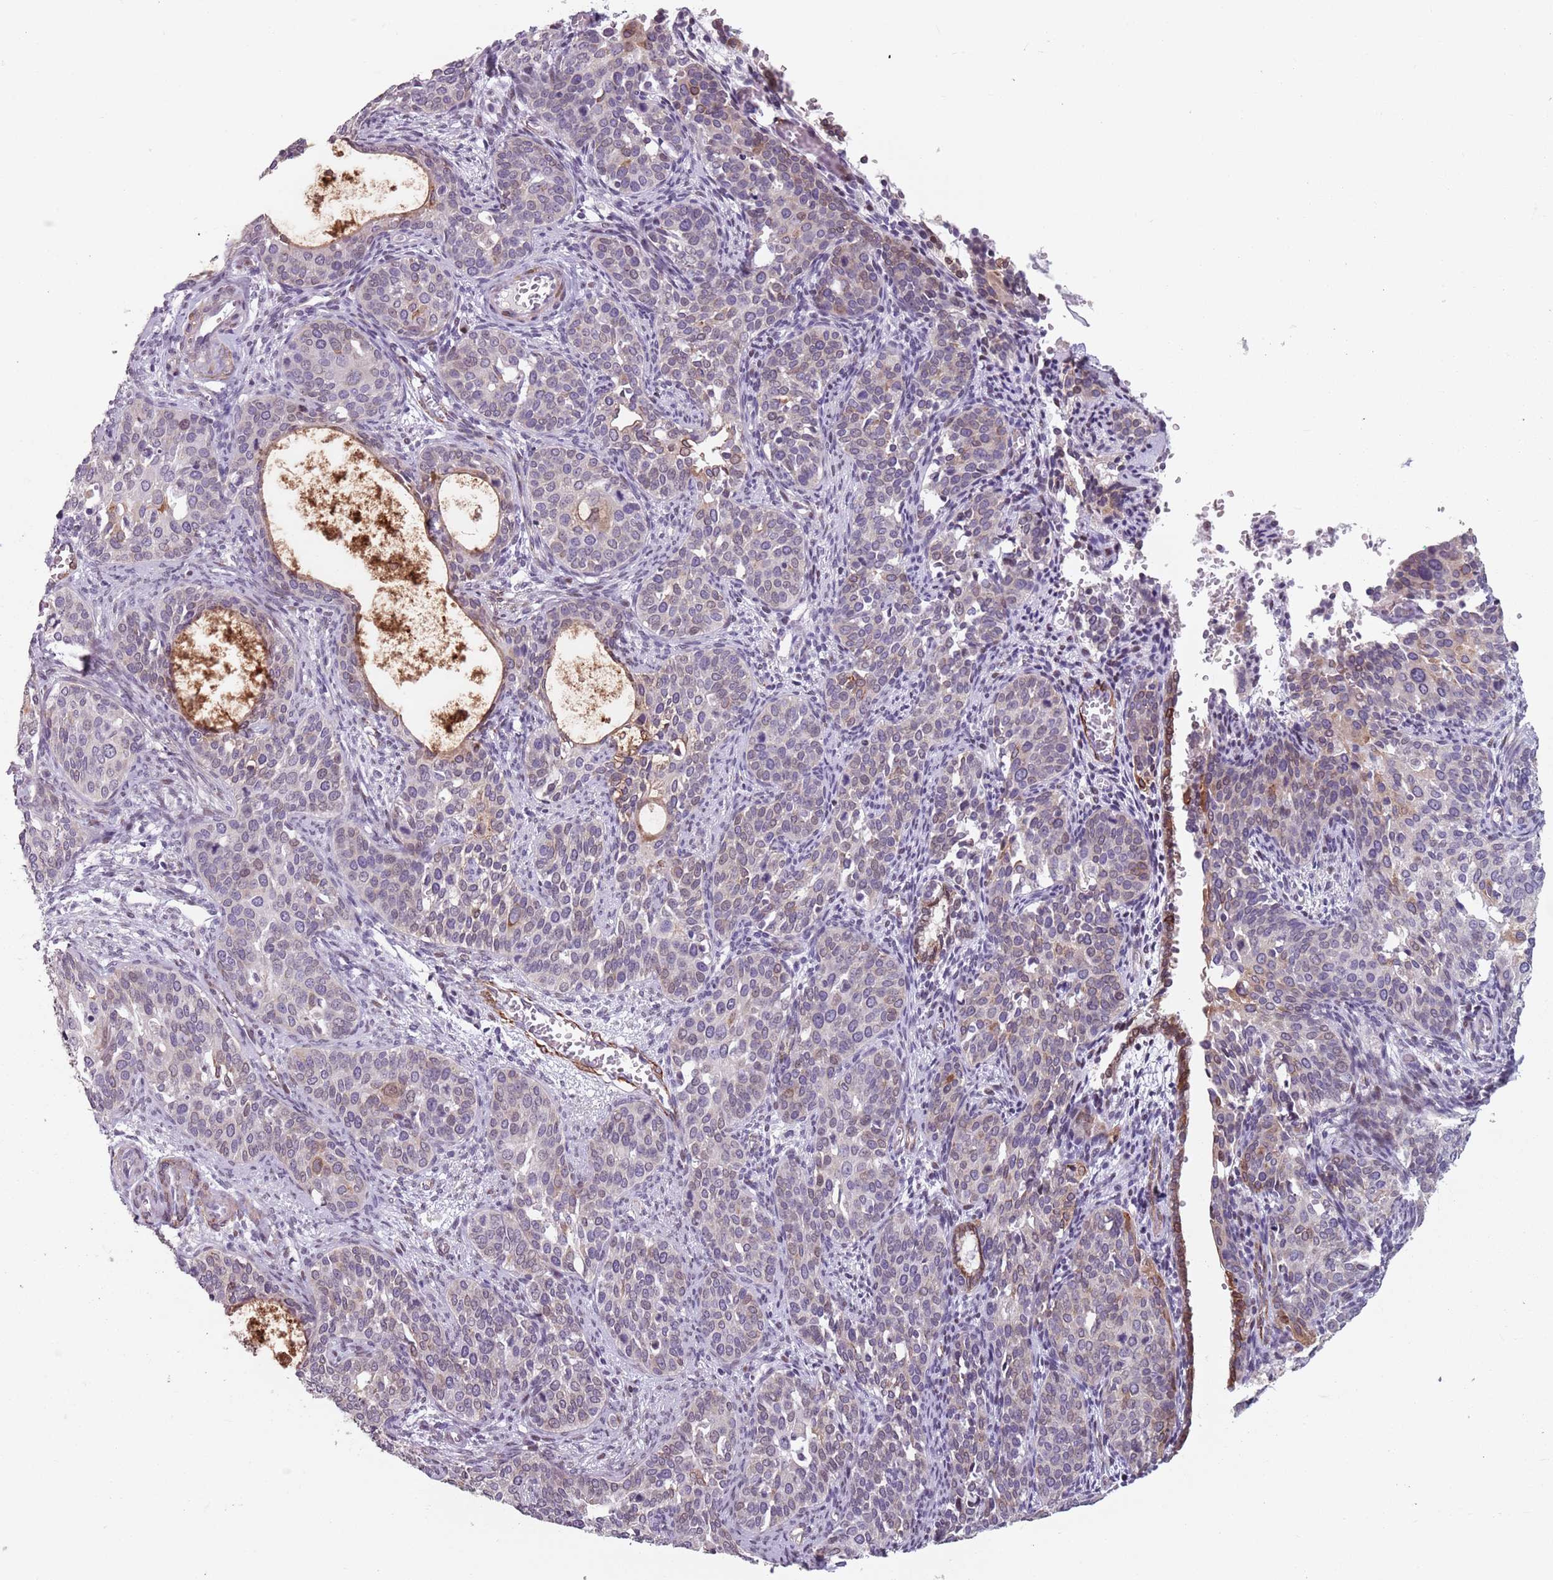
{"staining": {"intensity": "weak", "quantity": "<25%", "location": "cytoplasmic/membranous"}, "tissue": "cervical cancer", "cell_type": "Tumor cells", "image_type": "cancer", "snomed": [{"axis": "morphology", "description": "Squamous cell carcinoma, NOS"}, {"axis": "topography", "description": "Cervix"}], "caption": "DAB immunohistochemical staining of human cervical cancer reveals no significant expression in tumor cells. Nuclei are stained in blue.", "gene": "TMC4", "patient": {"sex": "female", "age": 44}}